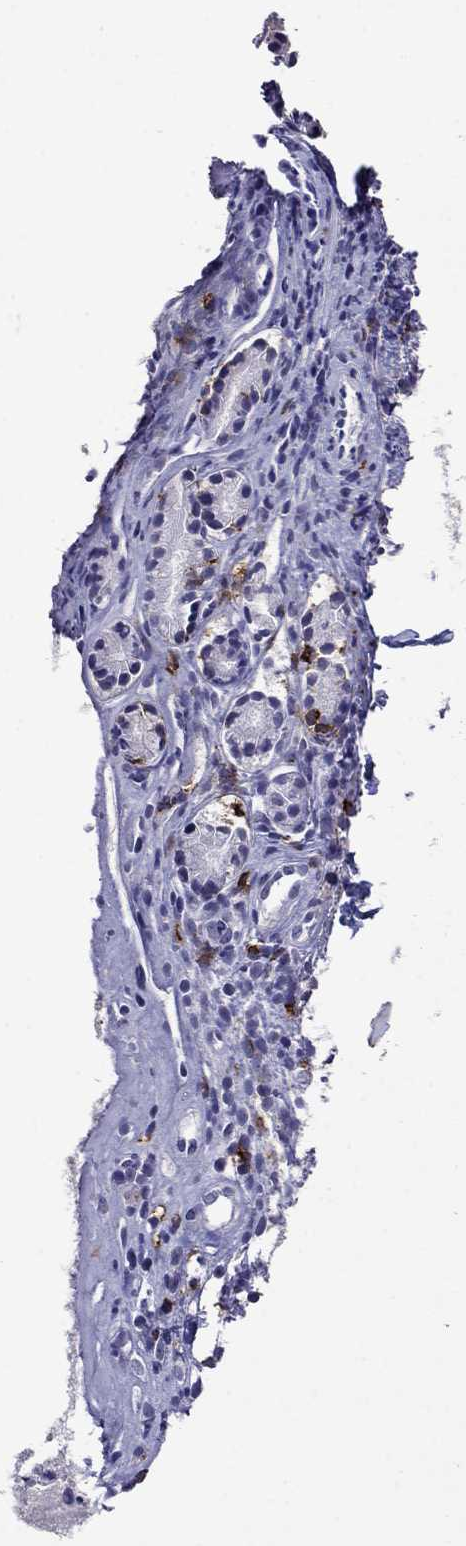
{"staining": {"intensity": "negative", "quantity": "none", "location": "none"}, "tissue": "nasopharynx", "cell_type": "Respiratory epithelial cells", "image_type": "normal", "snomed": [{"axis": "morphology", "description": "Normal tissue, NOS"}, {"axis": "topography", "description": "Nasopharynx"}], "caption": "Respiratory epithelial cells are negative for protein expression in unremarkable human nasopharynx. Brightfield microscopy of immunohistochemistry stained with DAB (brown) and hematoxylin (blue), captured at high magnification.", "gene": "CD8B", "patient": {"sex": "male", "age": 29}}